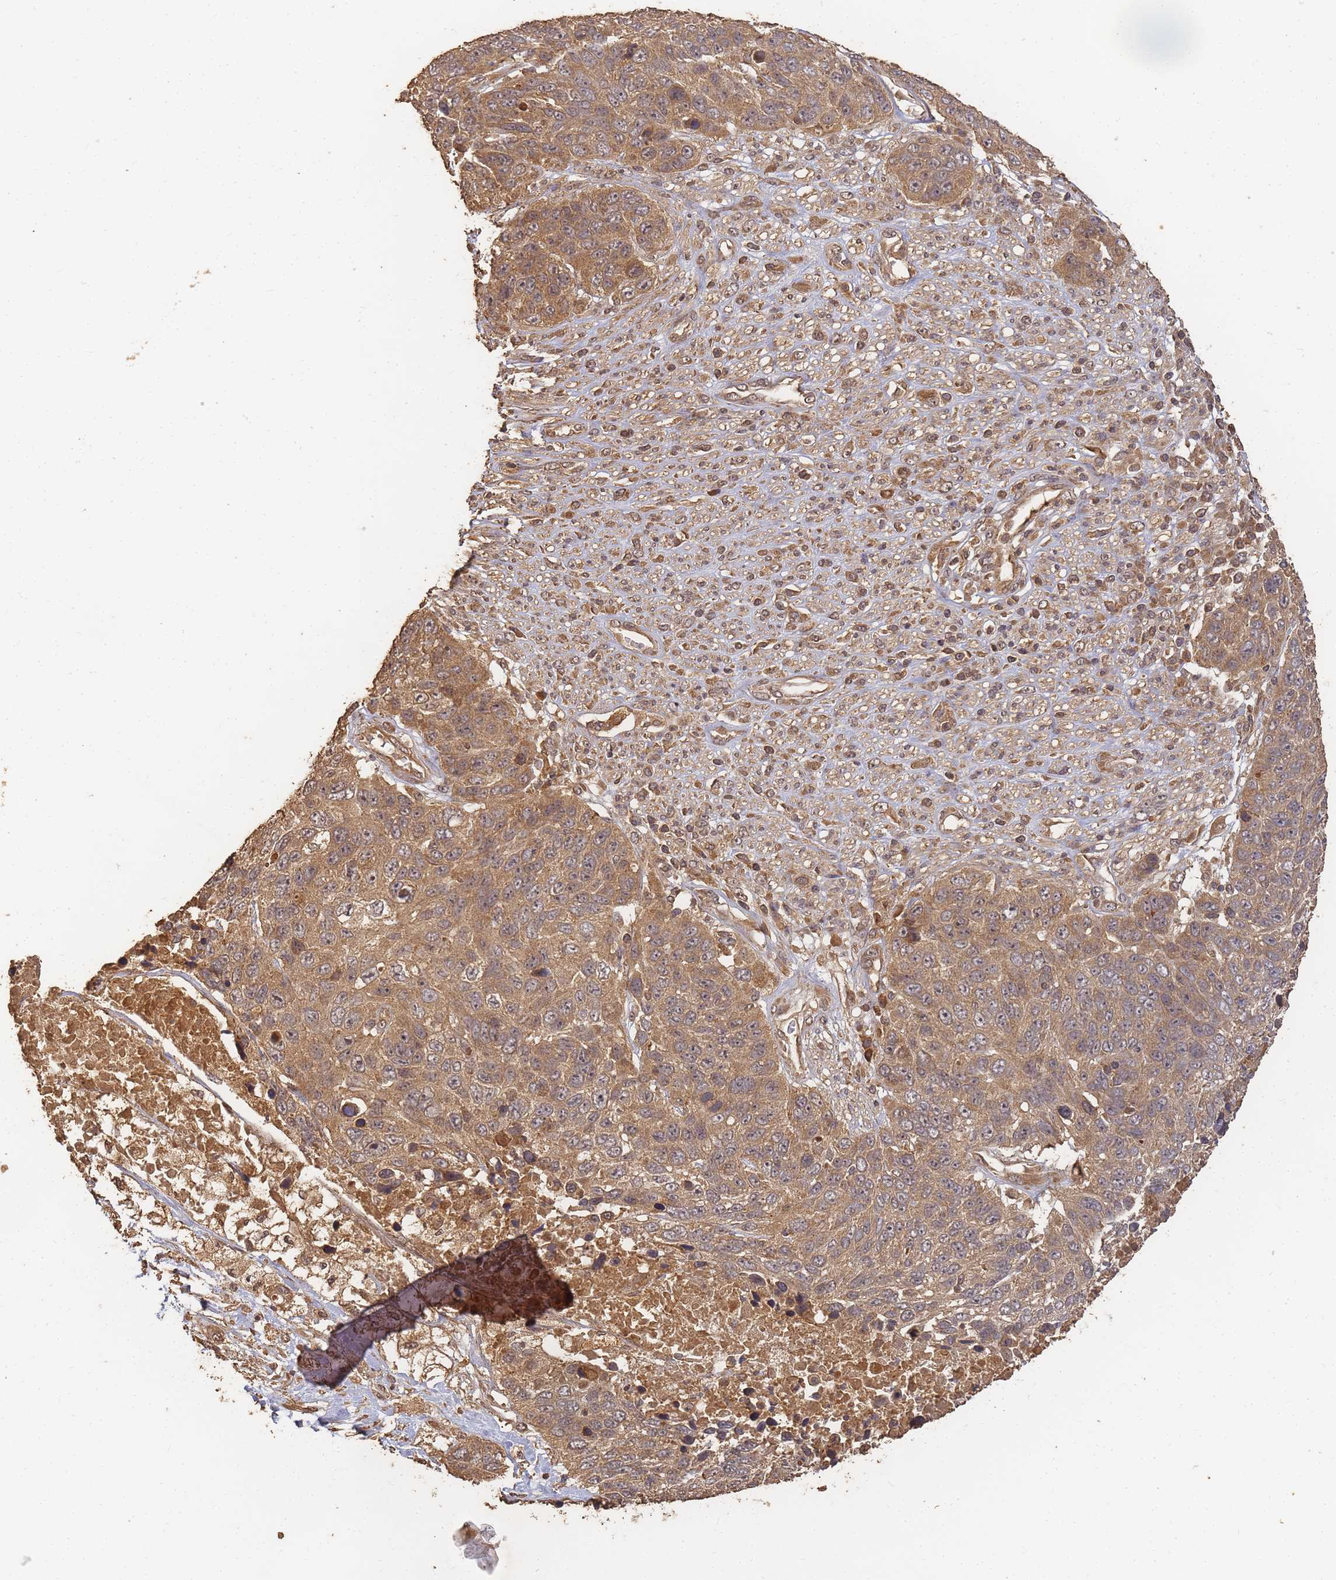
{"staining": {"intensity": "moderate", "quantity": ">75%", "location": "cytoplasmic/membranous"}, "tissue": "lung cancer", "cell_type": "Tumor cells", "image_type": "cancer", "snomed": [{"axis": "morphology", "description": "Normal tissue, NOS"}, {"axis": "morphology", "description": "Squamous cell carcinoma, NOS"}, {"axis": "topography", "description": "Lymph node"}, {"axis": "topography", "description": "Lung"}], "caption": "This is a histology image of immunohistochemistry (IHC) staining of lung squamous cell carcinoma, which shows moderate staining in the cytoplasmic/membranous of tumor cells.", "gene": "ALKBH1", "patient": {"sex": "male", "age": 66}}